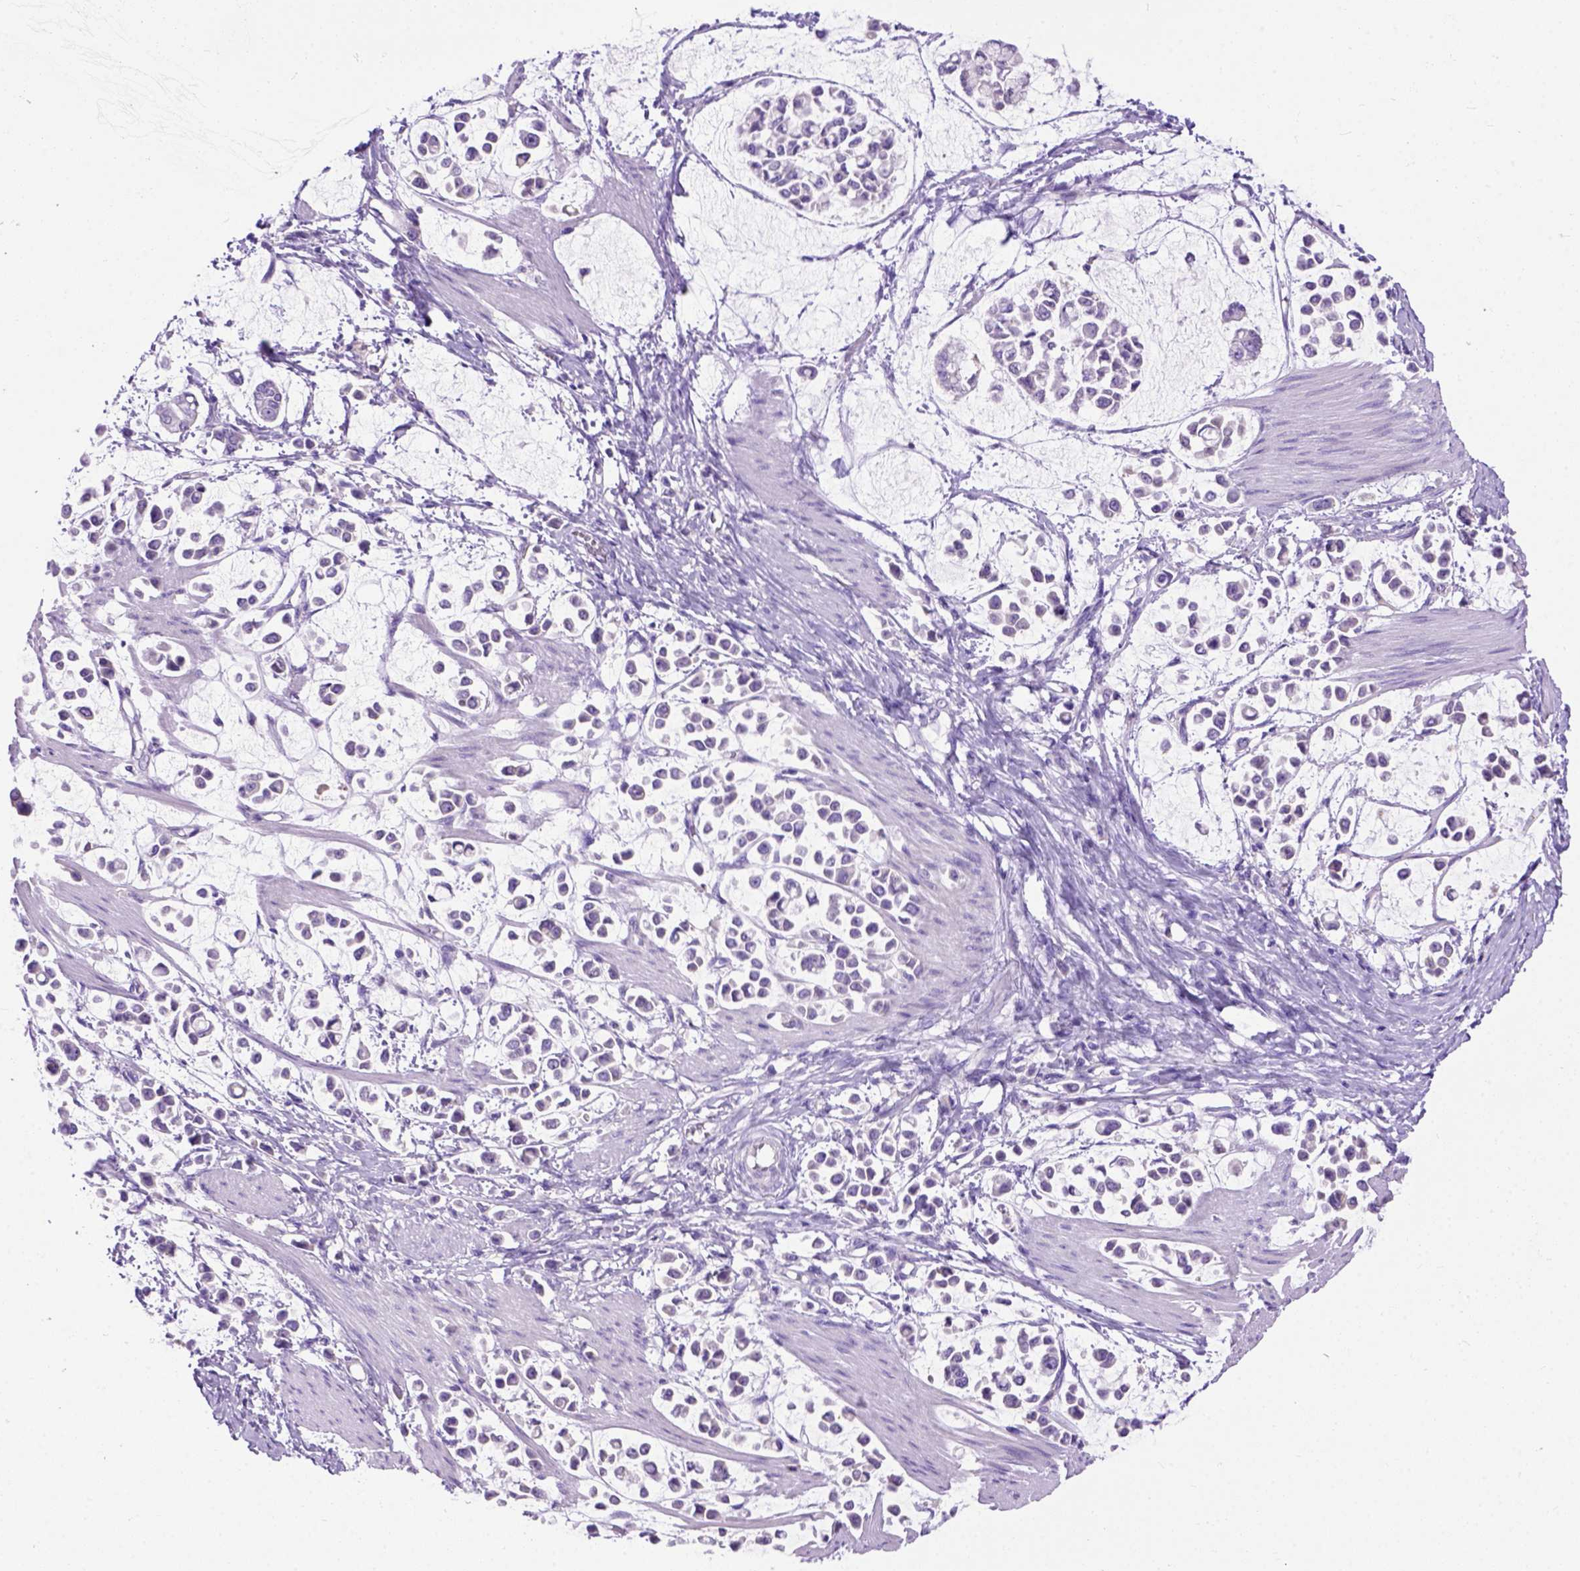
{"staining": {"intensity": "negative", "quantity": "none", "location": "none"}, "tissue": "stomach cancer", "cell_type": "Tumor cells", "image_type": "cancer", "snomed": [{"axis": "morphology", "description": "Adenocarcinoma, NOS"}, {"axis": "topography", "description": "Stomach"}], "caption": "The histopathology image demonstrates no significant positivity in tumor cells of adenocarcinoma (stomach).", "gene": "ODAD3", "patient": {"sex": "male", "age": 82}}